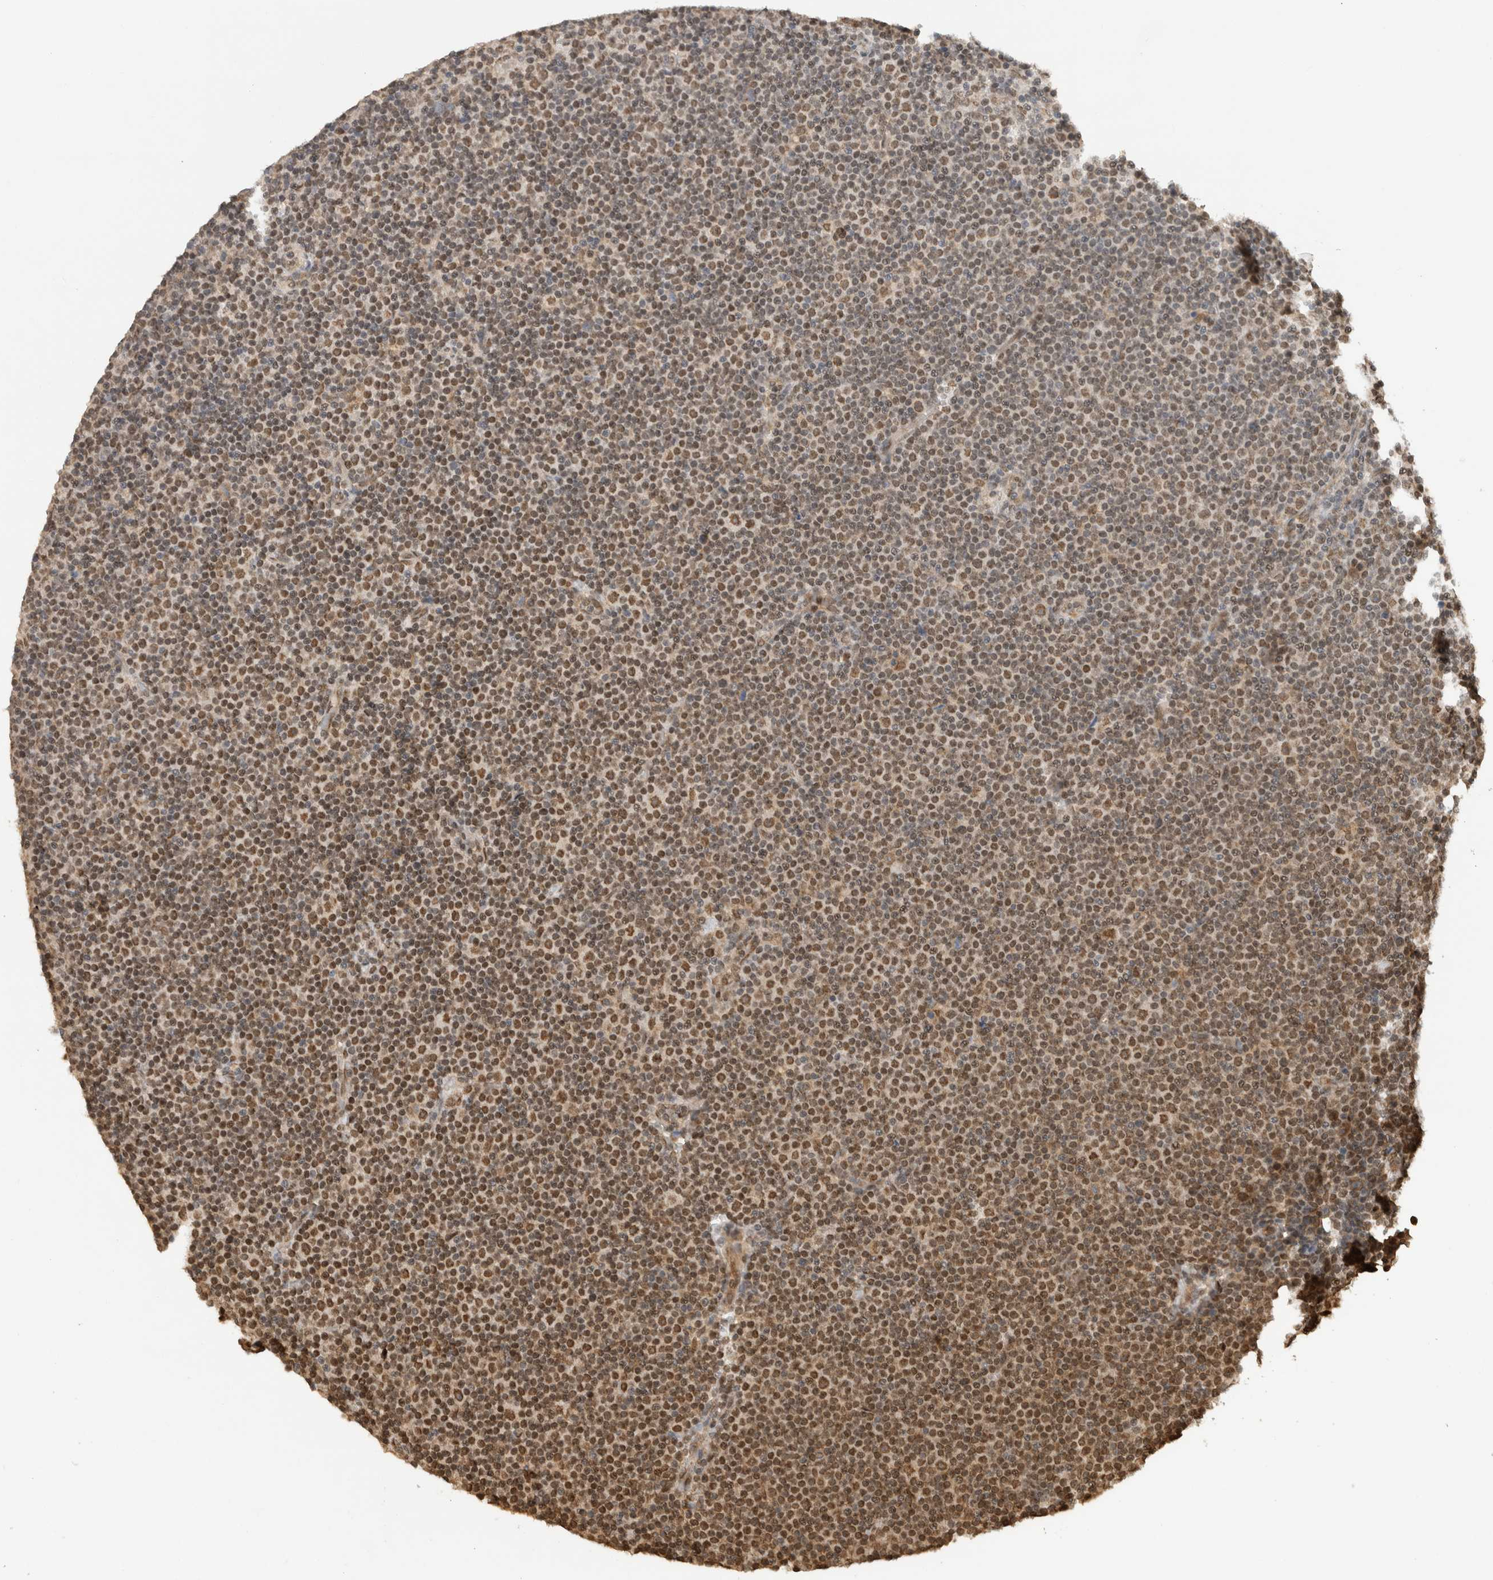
{"staining": {"intensity": "moderate", "quantity": ">75%", "location": "nuclear"}, "tissue": "lymphoma", "cell_type": "Tumor cells", "image_type": "cancer", "snomed": [{"axis": "morphology", "description": "Malignant lymphoma, non-Hodgkin's type, Low grade"}, {"axis": "topography", "description": "Lymph node"}], "caption": "The histopathology image exhibits a brown stain indicating the presence of a protein in the nuclear of tumor cells in malignant lymphoma, non-Hodgkin's type (low-grade). Immunohistochemistry stains the protein of interest in brown and the nuclei are stained blue.", "gene": "C1orf21", "patient": {"sex": "female", "age": 67}}